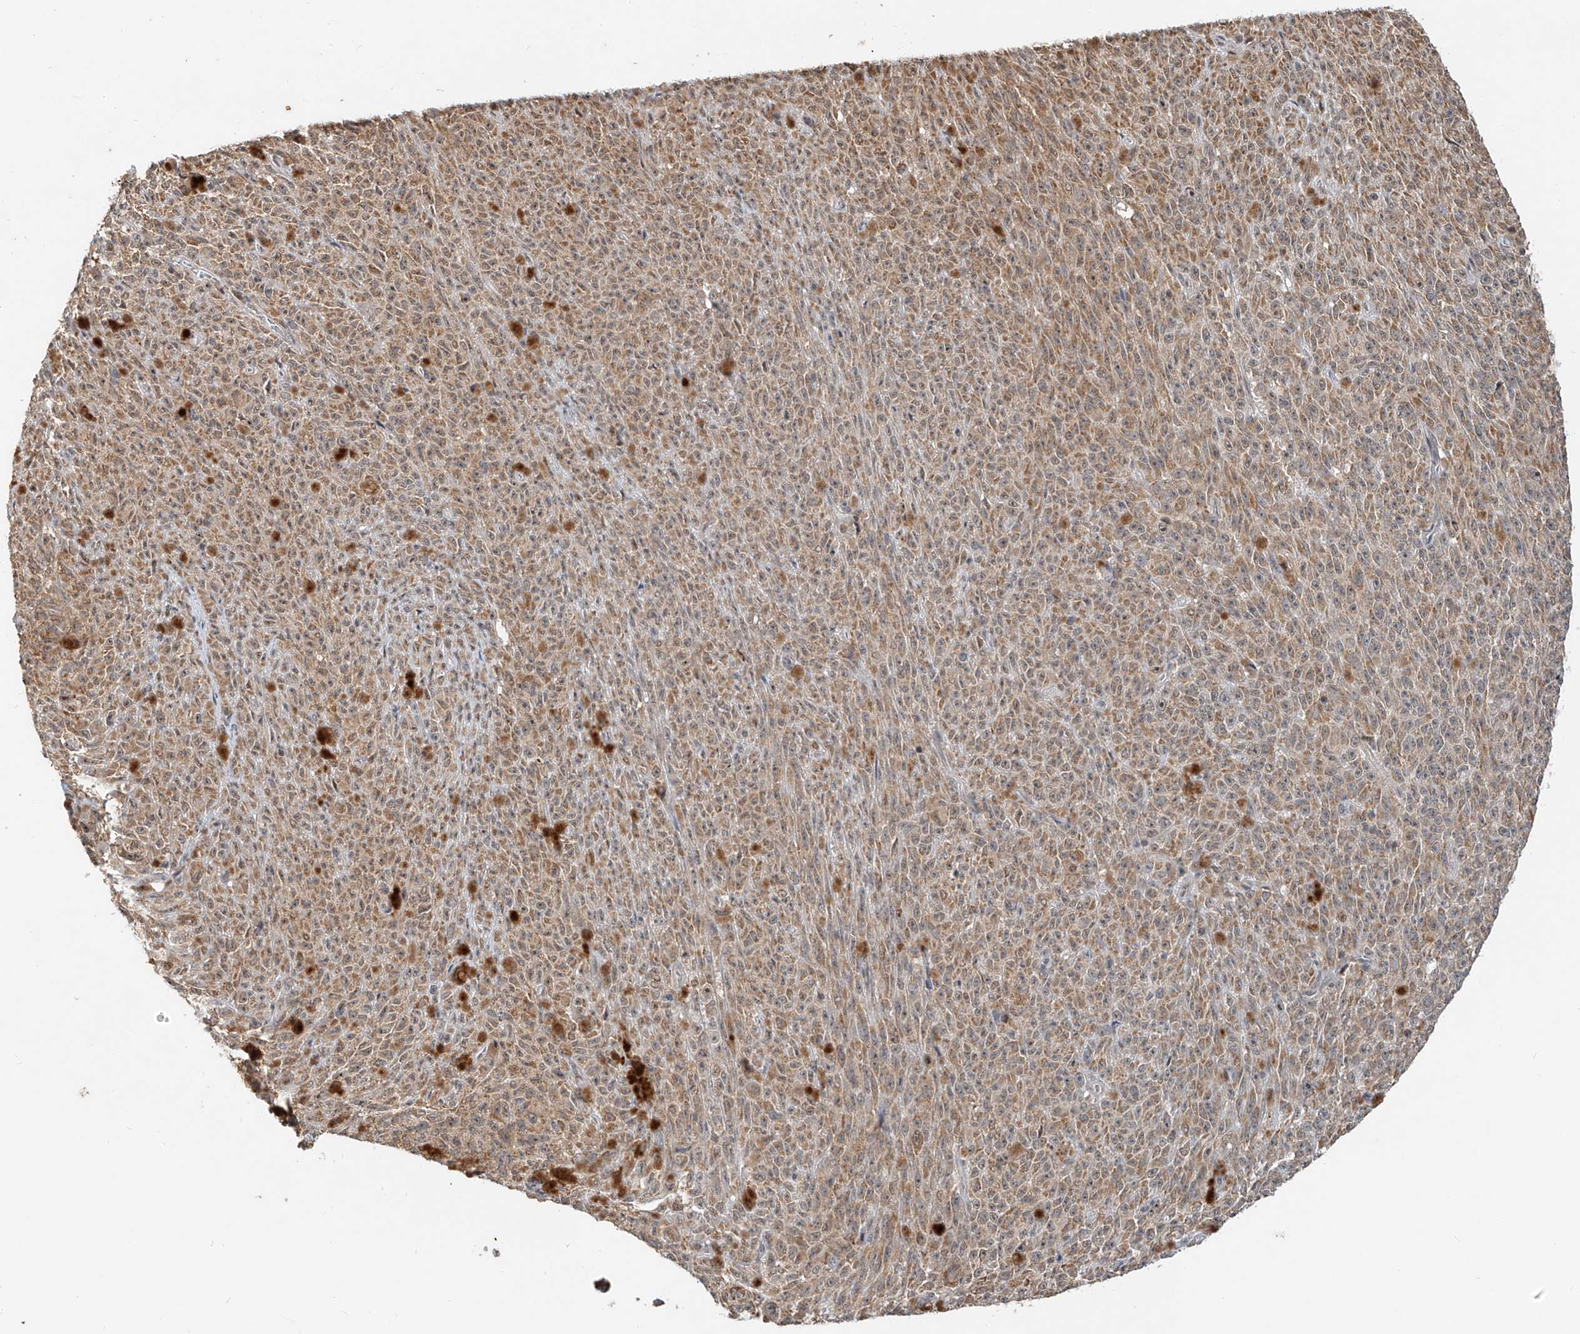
{"staining": {"intensity": "weak", "quantity": "25%-75%", "location": "cytoplasmic/membranous"}, "tissue": "melanoma", "cell_type": "Tumor cells", "image_type": "cancer", "snomed": [{"axis": "morphology", "description": "Malignant melanoma, NOS"}, {"axis": "topography", "description": "Skin"}], "caption": "This micrograph demonstrates immunohistochemistry staining of melanoma, with low weak cytoplasmic/membranous positivity in about 25%-75% of tumor cells.", "gene": "SYTL3", "patient": {"sex": "female", "age": 82}}